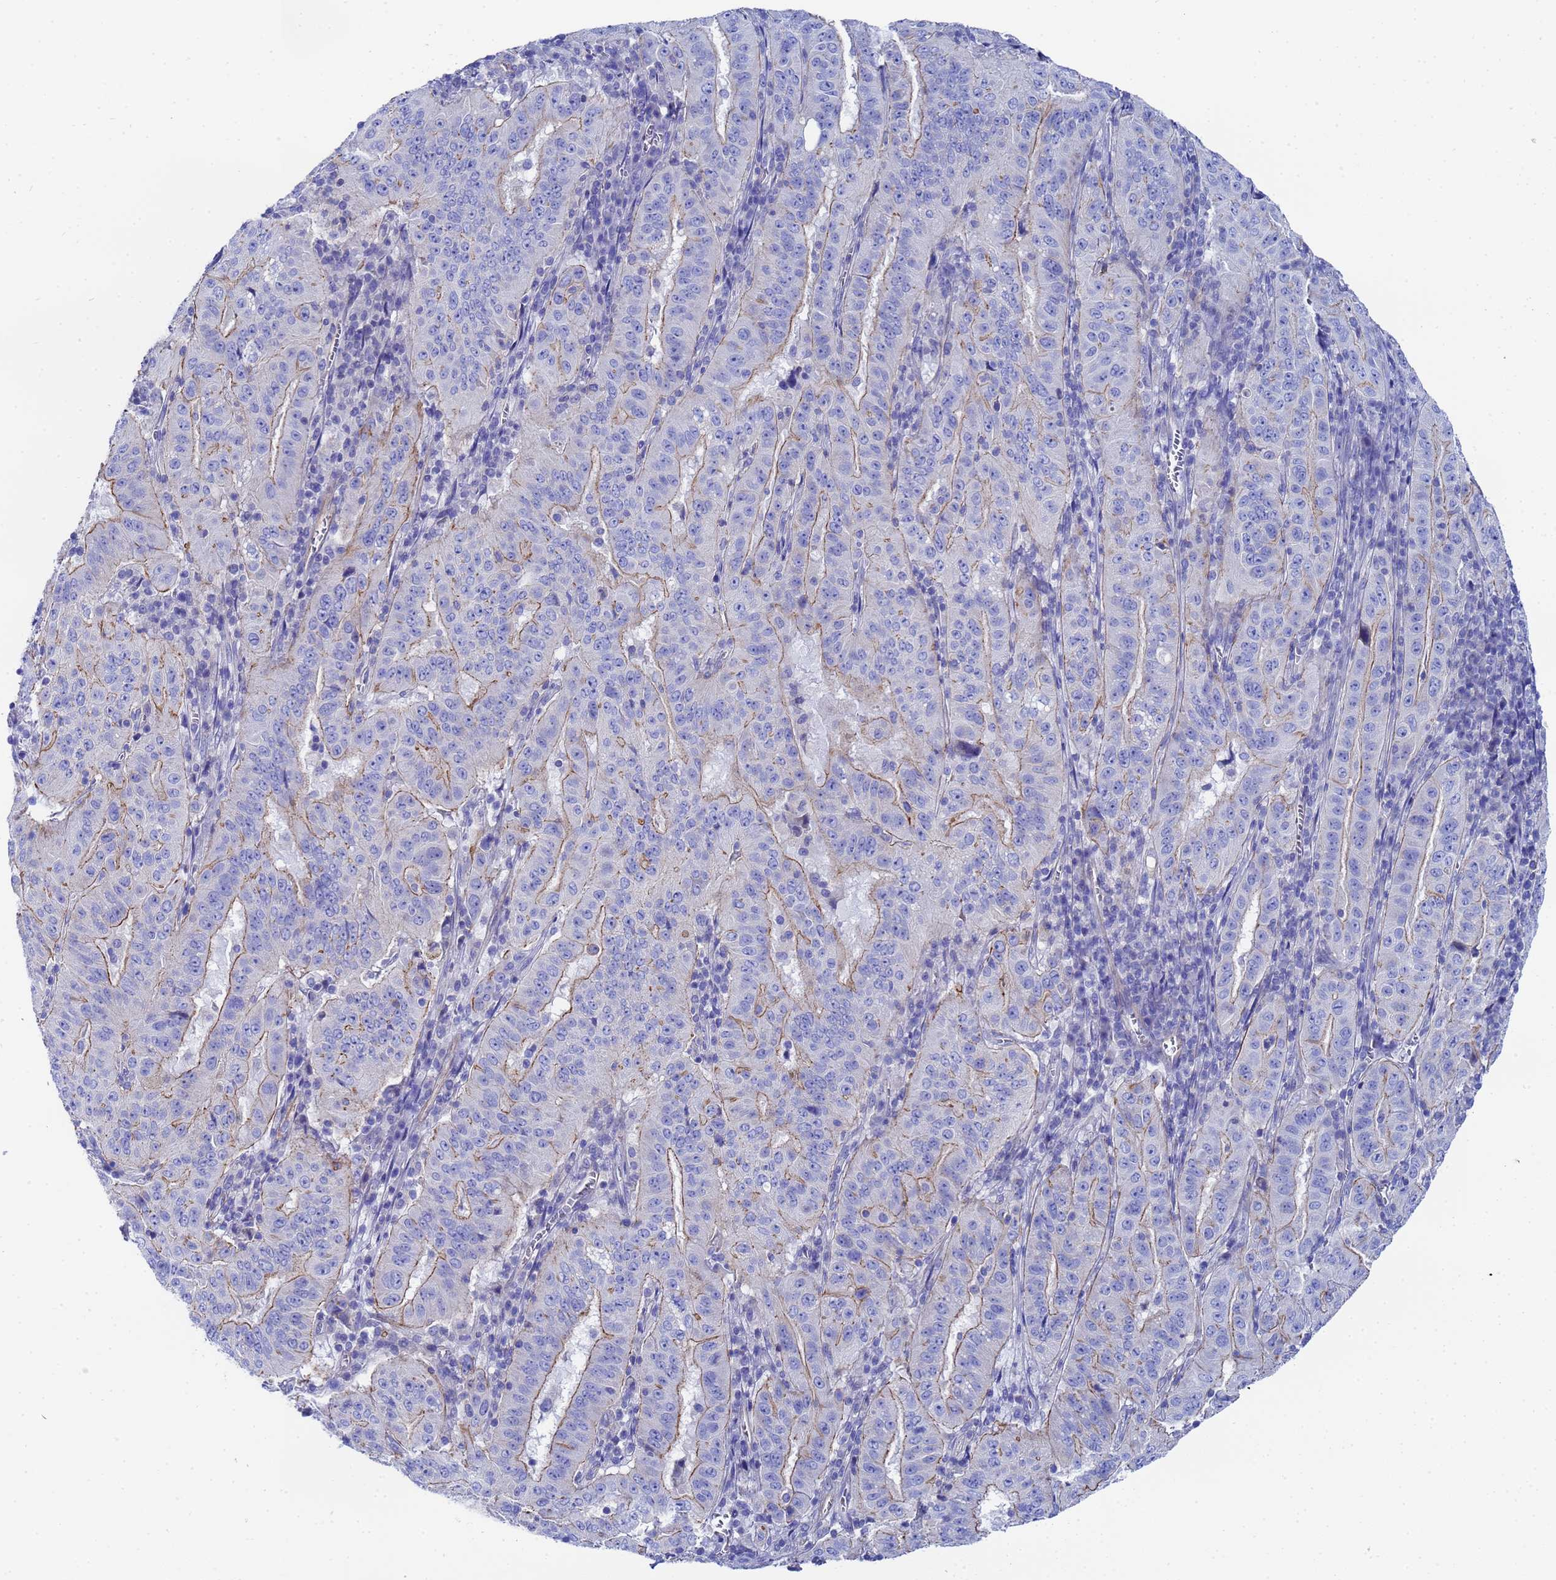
{"staining": {"intensity": "moderate", "quantity": "25%-75%", "location": "cytoplasmic/membranous"}, "tissue": "pancreatic cancer", "cell_type": "Tumor cells", "image_type": "cancer", "snomed": [{"axis": "morphology", "description": "Adenocarcinoma, NOS"}, {"axis": "topography", "description": "Pancreas"}], "caption": "Human pancreatic cancer stained with a brown dye displays moderate cytoplasmic/membranous positive expression in approximately 25%-75% of tumor cells.", "gene": "RAB39B", "patient": {"sex": "male", "age": 63}}